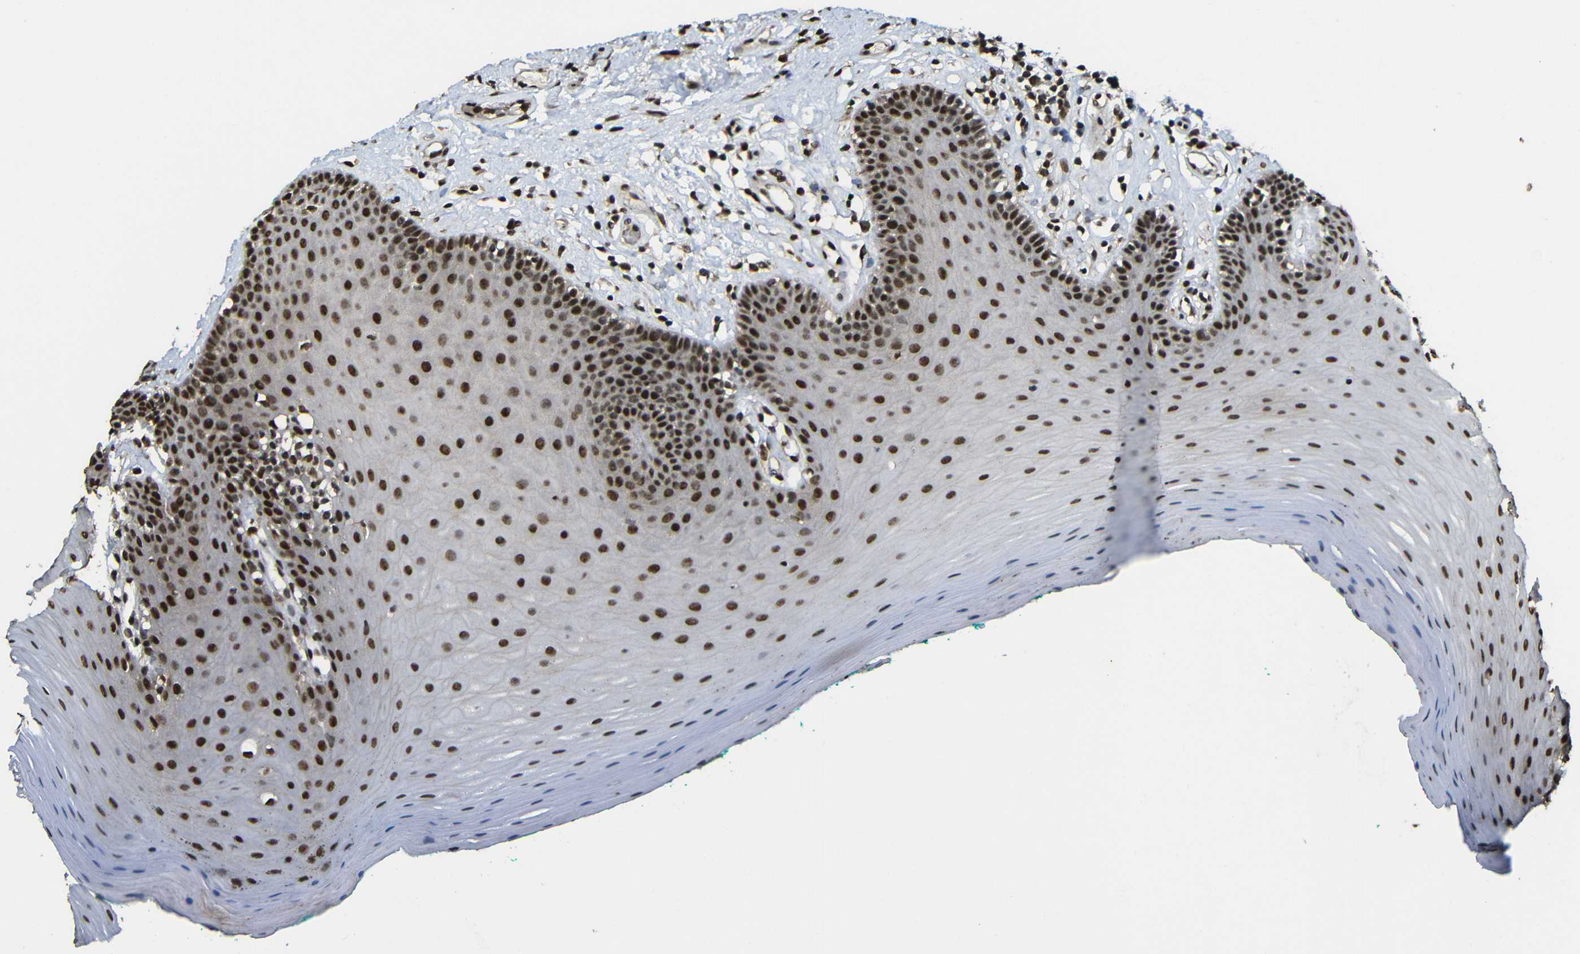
{"staining": {"intensity": "strong", "quantity": ">75%", "location": "nuclear"}, "tissue": "oral mucosa", "cell_type": "Squamous epithelial cells", "image_type": "normal", "snomed": [{"axis": "morphology", "description": "Normal tissue, NOS"}, {"axis": "topography", "description": "Skeletal muscle"}, {"axis": "topography", "description": "Oral tissue"}], "caption": "Brown immunohistochemical staining in benign oral mucosa displays strong nuclear expression in about >75% of squamous epithelial cells. (DAB = brown stain, brightfield microscopy at high magnification).", "gene": "TCF7L2", "patient": {"sex": "male", "age": 58}}